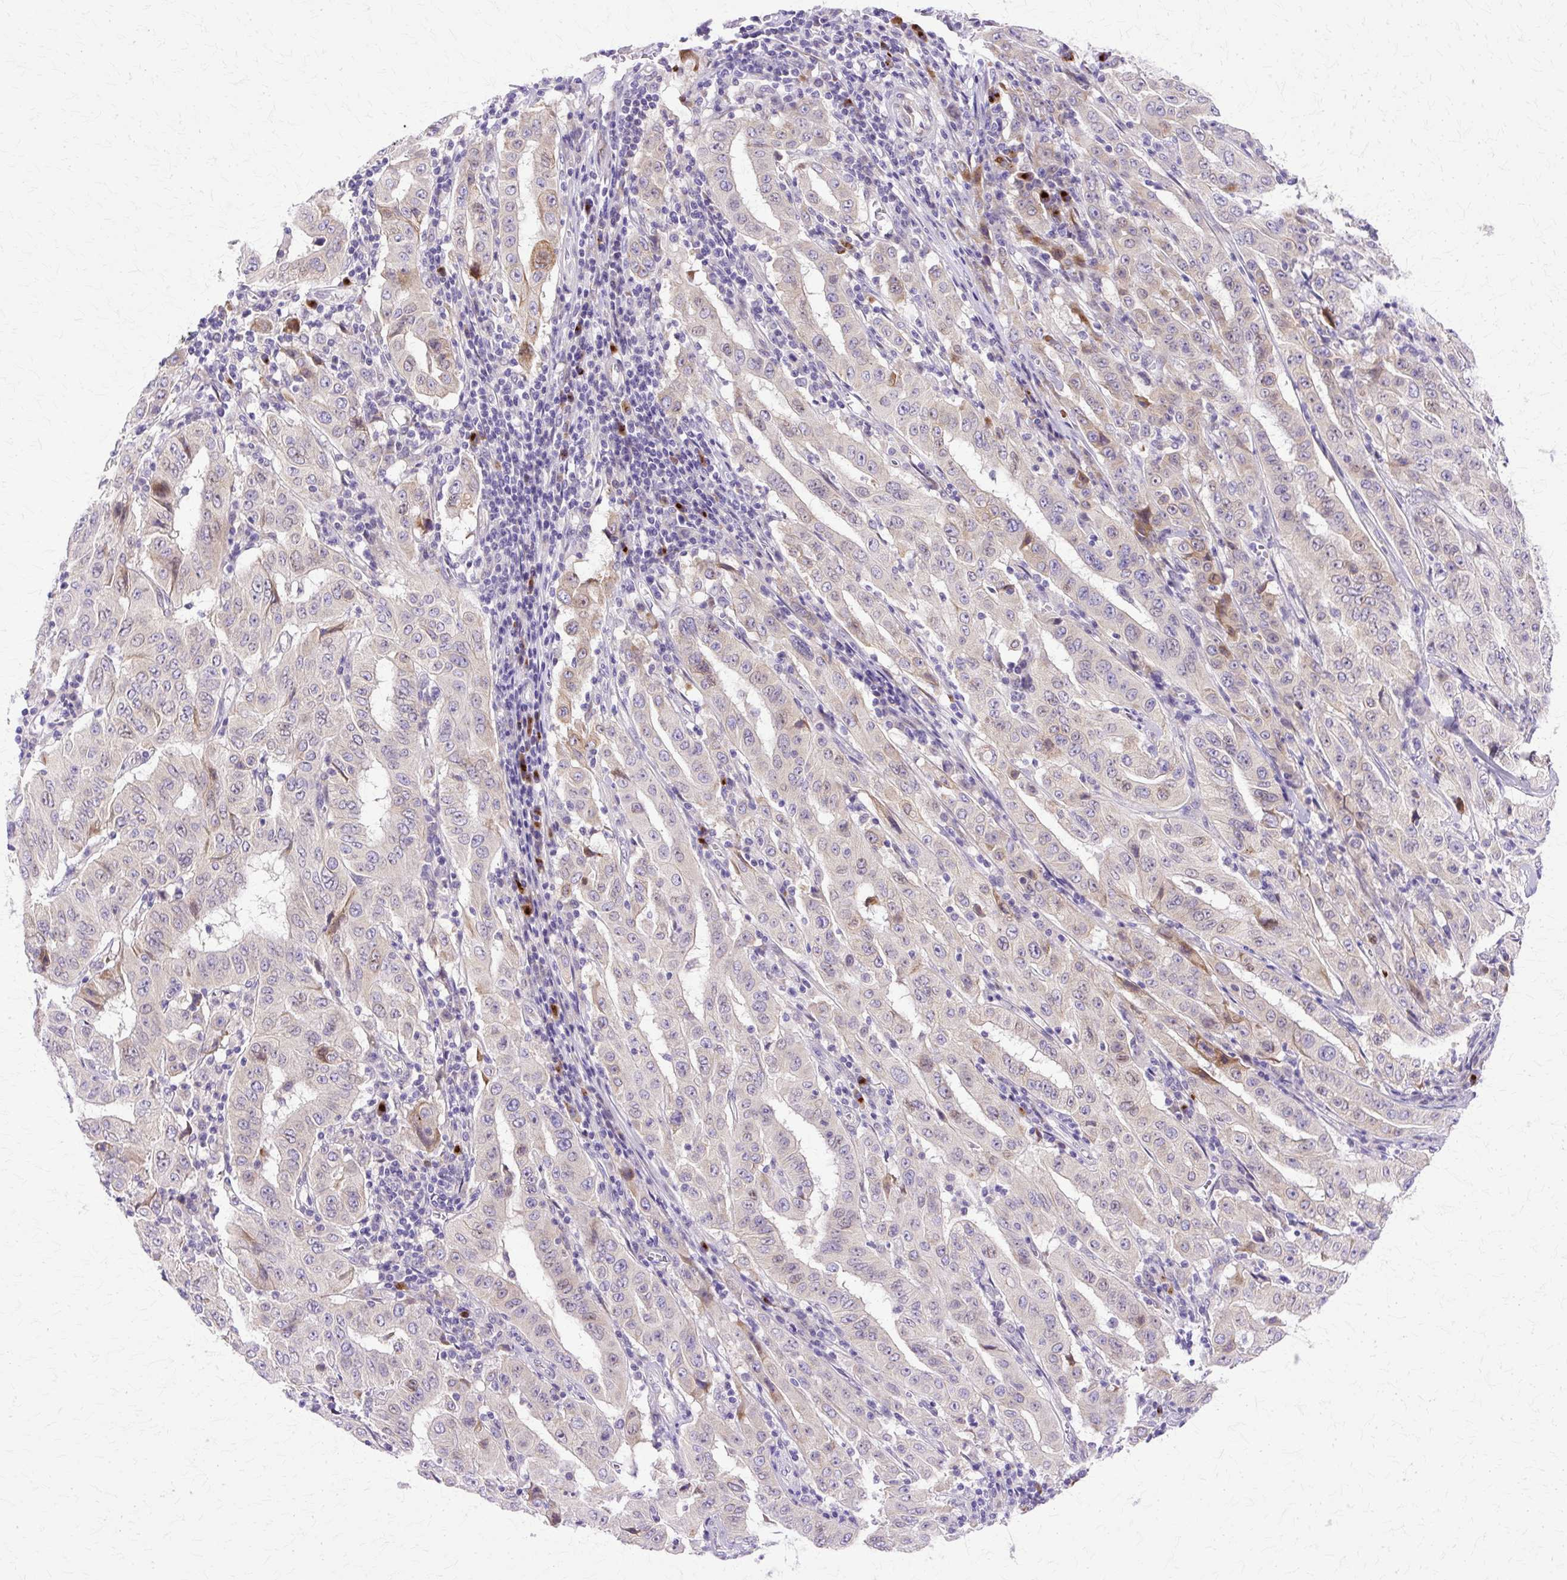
{"staining": {"intensity": "negative", "quantity": "none", "location": "none"}, "tissue": "pancreatic cancer", "cell_type": "Tumor cells", "image_type": "cancer", "snomed": [{"axis": "morphology", "description": "Adenocarcinoma, NOS"}, {"axis": "topography", "description": "Pancreas"}], "caption": "Pancreatic cancer (adenocarcinoma) stained for a protein using immunohistochemistry (IHC) exhibits no expression tumor cells.", "gene": "TBC1D3G", "patient": {"sex": "male", "age": 63}}